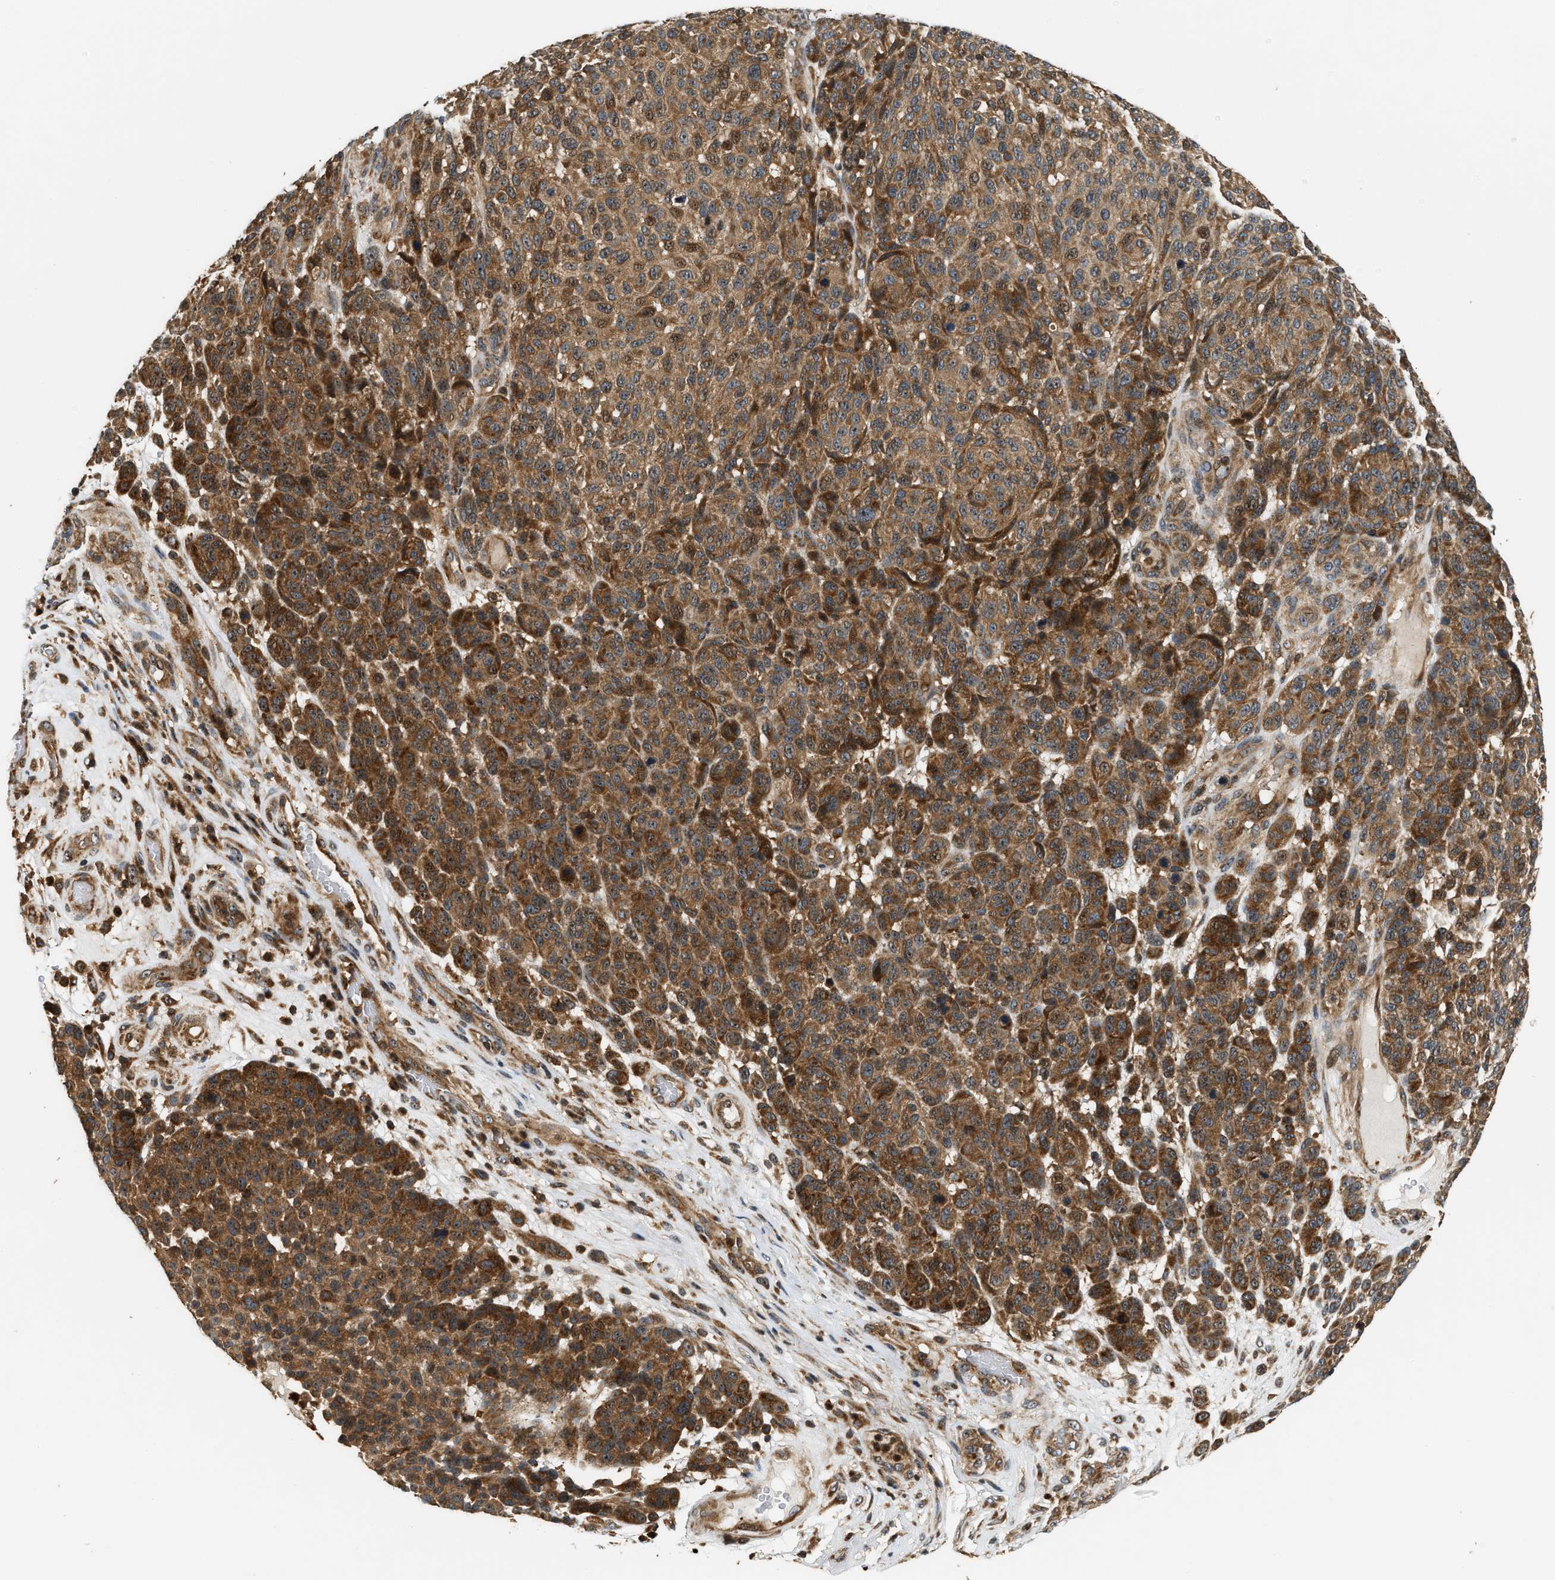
{"staining": {"intensity": "moderate", "quantity": "<25%", "location": "cytoplasmic/membranous,nuclear"}, "tissue": "melanoma", "cell_type": "Tumor cells", "image_type": "cancer", "snomed": [{"axis": "morphology", "description": "Malignant melanoma, NOS"}, {"axis": "topography", "description": "Skin"}], "caption": "Protein staining demonstrates moderate cytoplasmic/membranous and nuclear positivity in approximately <25% of tumor cells in malignant melanoma.", "gene": "SNX5", "patient": {"sex": "male", "age": 59}}